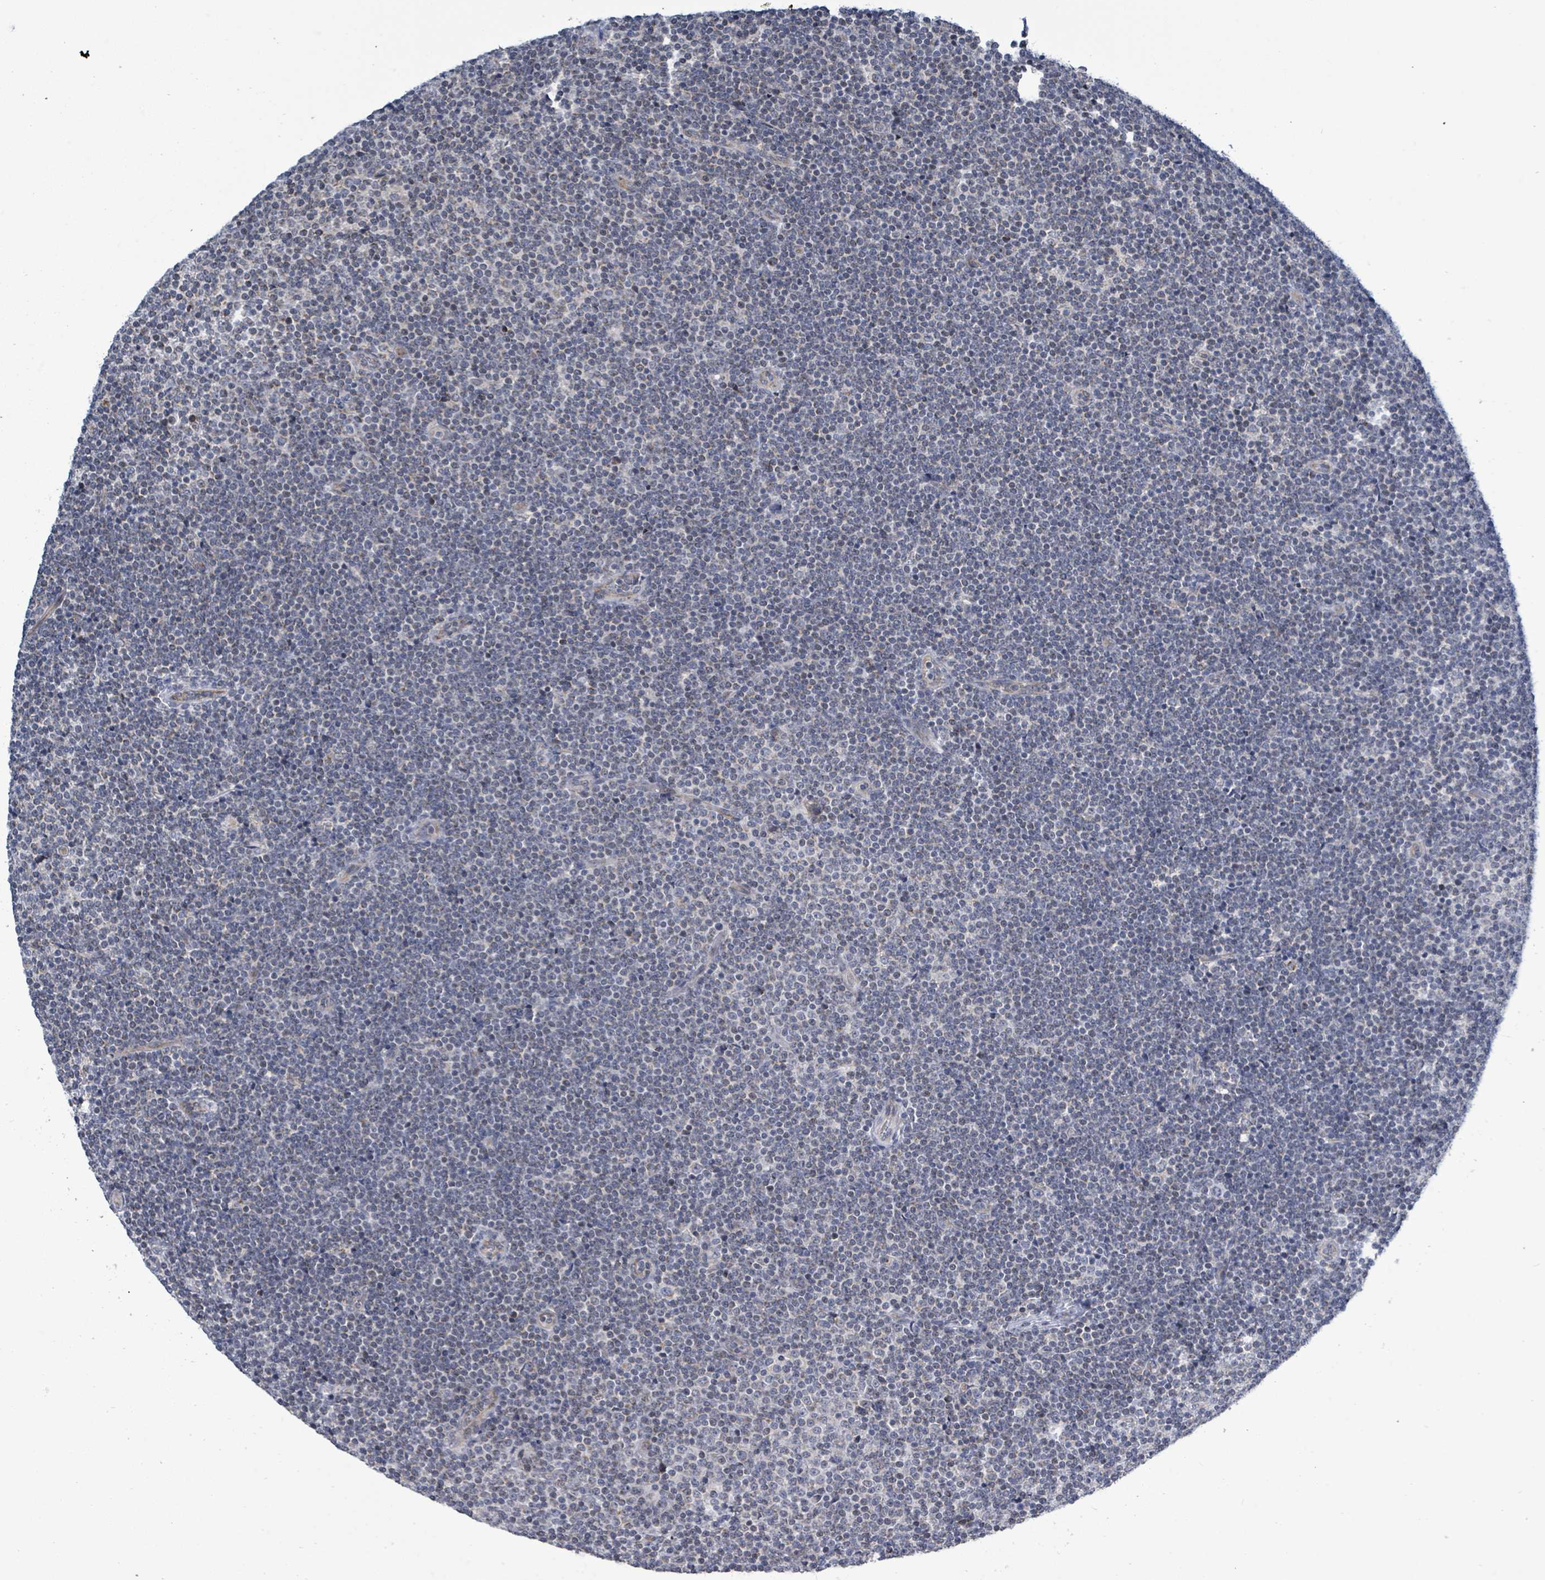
{"staining": {"intensity": "negative", "quantity": "none", "location": "none"}, "tissue": "lymphoma", "cell_type": "Tumor cells", "image_type": "cancer", "snomed": [{"axis": "morphology", "description": "Malignant lymphoma, non-Hodgkin's type, Low grade"}, {"axis": "topography", "description": "Lymph node"}], "caption": "Protein analysis of malignant lymphoma, non-Hodgkin's type (low-grade) reveals no significant staining in tumor cells. The staining is performed using DAB brown chromogen with nuclei counter-stained in using hematoxylin.", "gene": "COQ10B", "patient": {"sex": "male", "age": 48}}